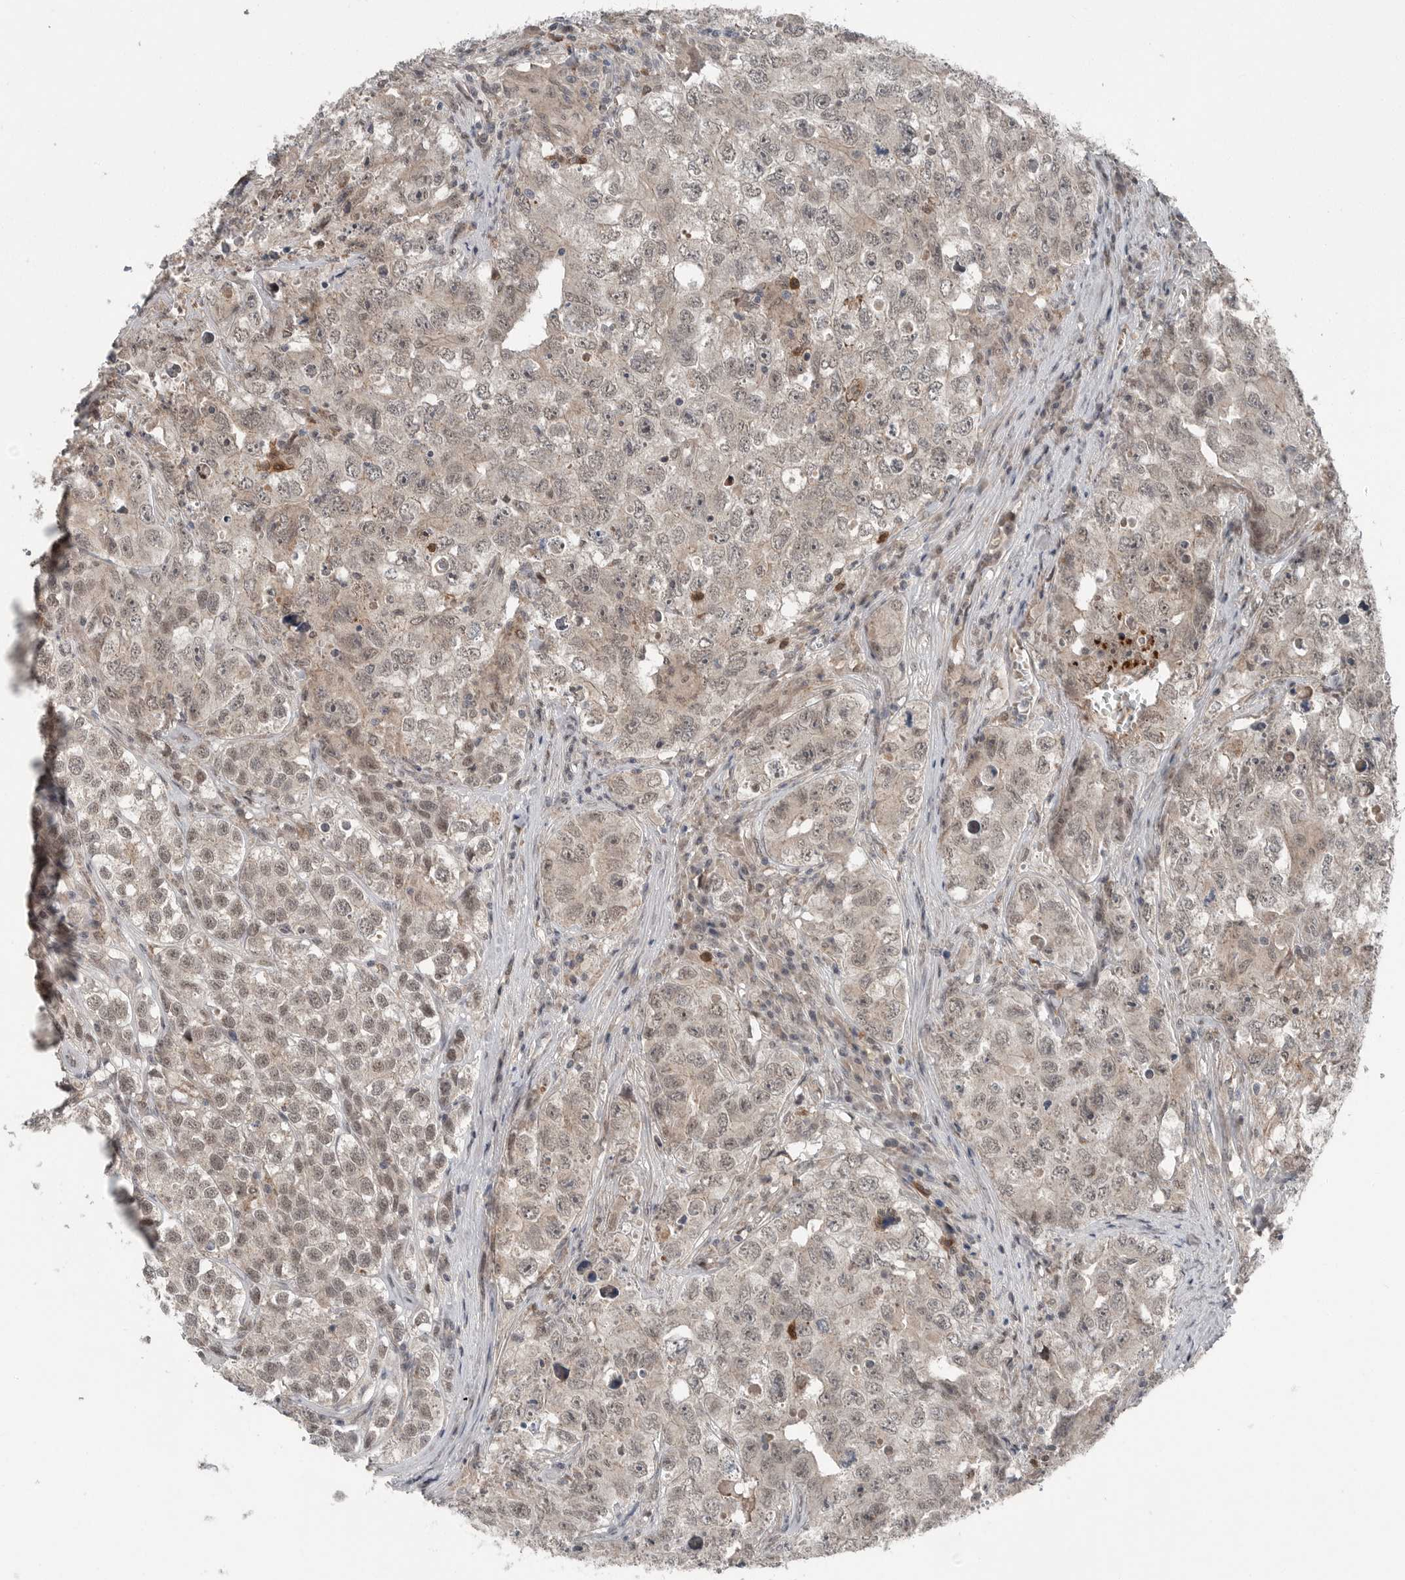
{"staining": {"intensity": "negative", "quantity": "none", "location": "none"}, "tissue": "testis cancer", "cell_type": "Tumor cells", "image_type": "cancer", "snomed": [{"axis": "morphology", "description": "Seminoma, NOS"}, {"axis": "morphology", "description": "Carcinoma, Embryonal, NOS"}, {"axis": "topography", "description": "Testis"}], "caption": "This is an immunohistochemistry photomicrograph of testis cancer (seminoma). There is no positivity in tumor cells.", "gene": "SCP2", "patient": {"sex": "male", "age": 43}}